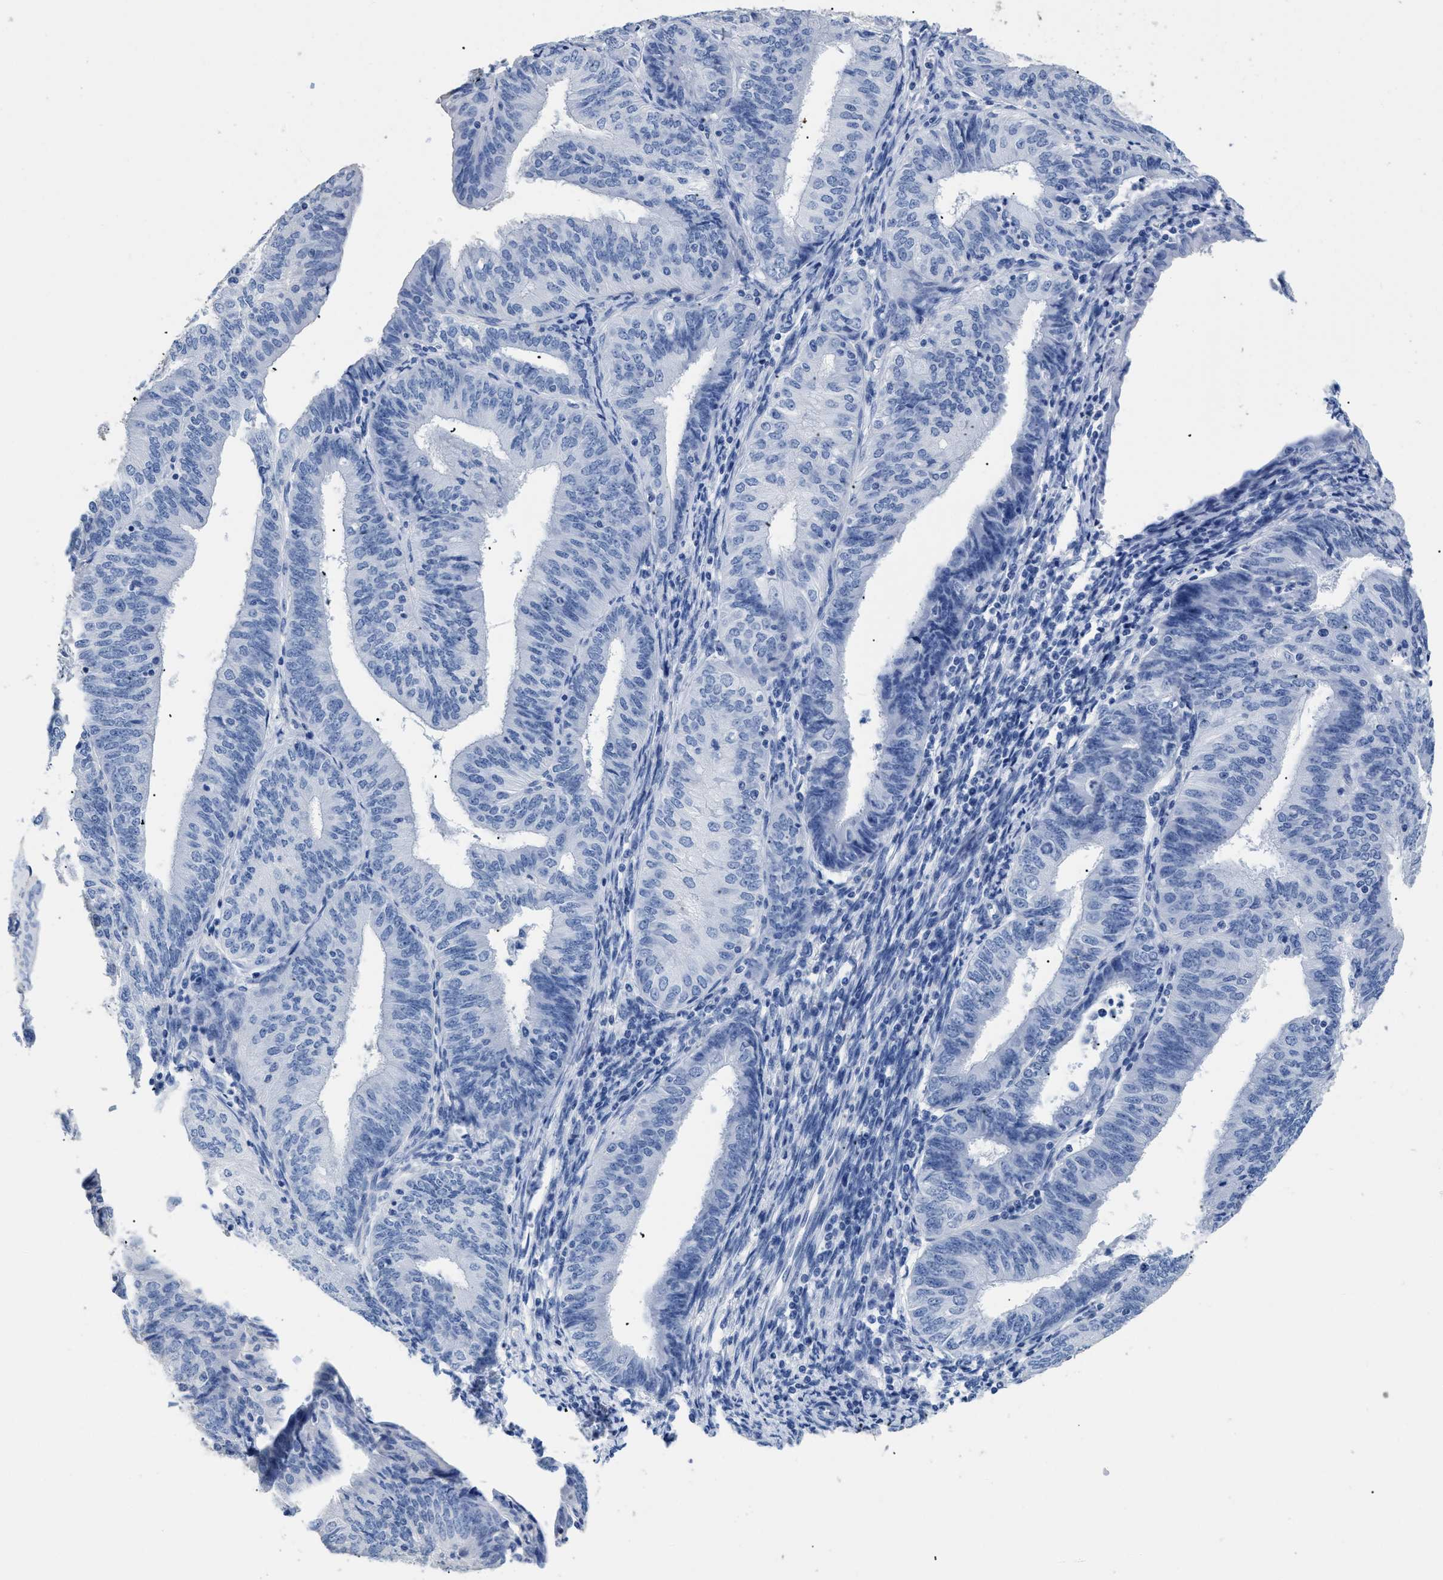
{"staining": {"intensity": "negative", "quantity": "none", "location": "none"}, "tissue": "endometrial cancer", "cell_type": "Tumor cells", "image_type": "cancer", "snomed": [{"axis": "morphology", "description": "Adenocarcinoma, NOS"}, {"axis": "topography", "description": "Endometrium"}], "caption": "This is a micrograph of immunohistochemistry staining of adenocarcinoma (endometrial), which shows no expression in tumor cells.", "gene": "DLC1", "patient": {"sex": "female", "age": 58}}